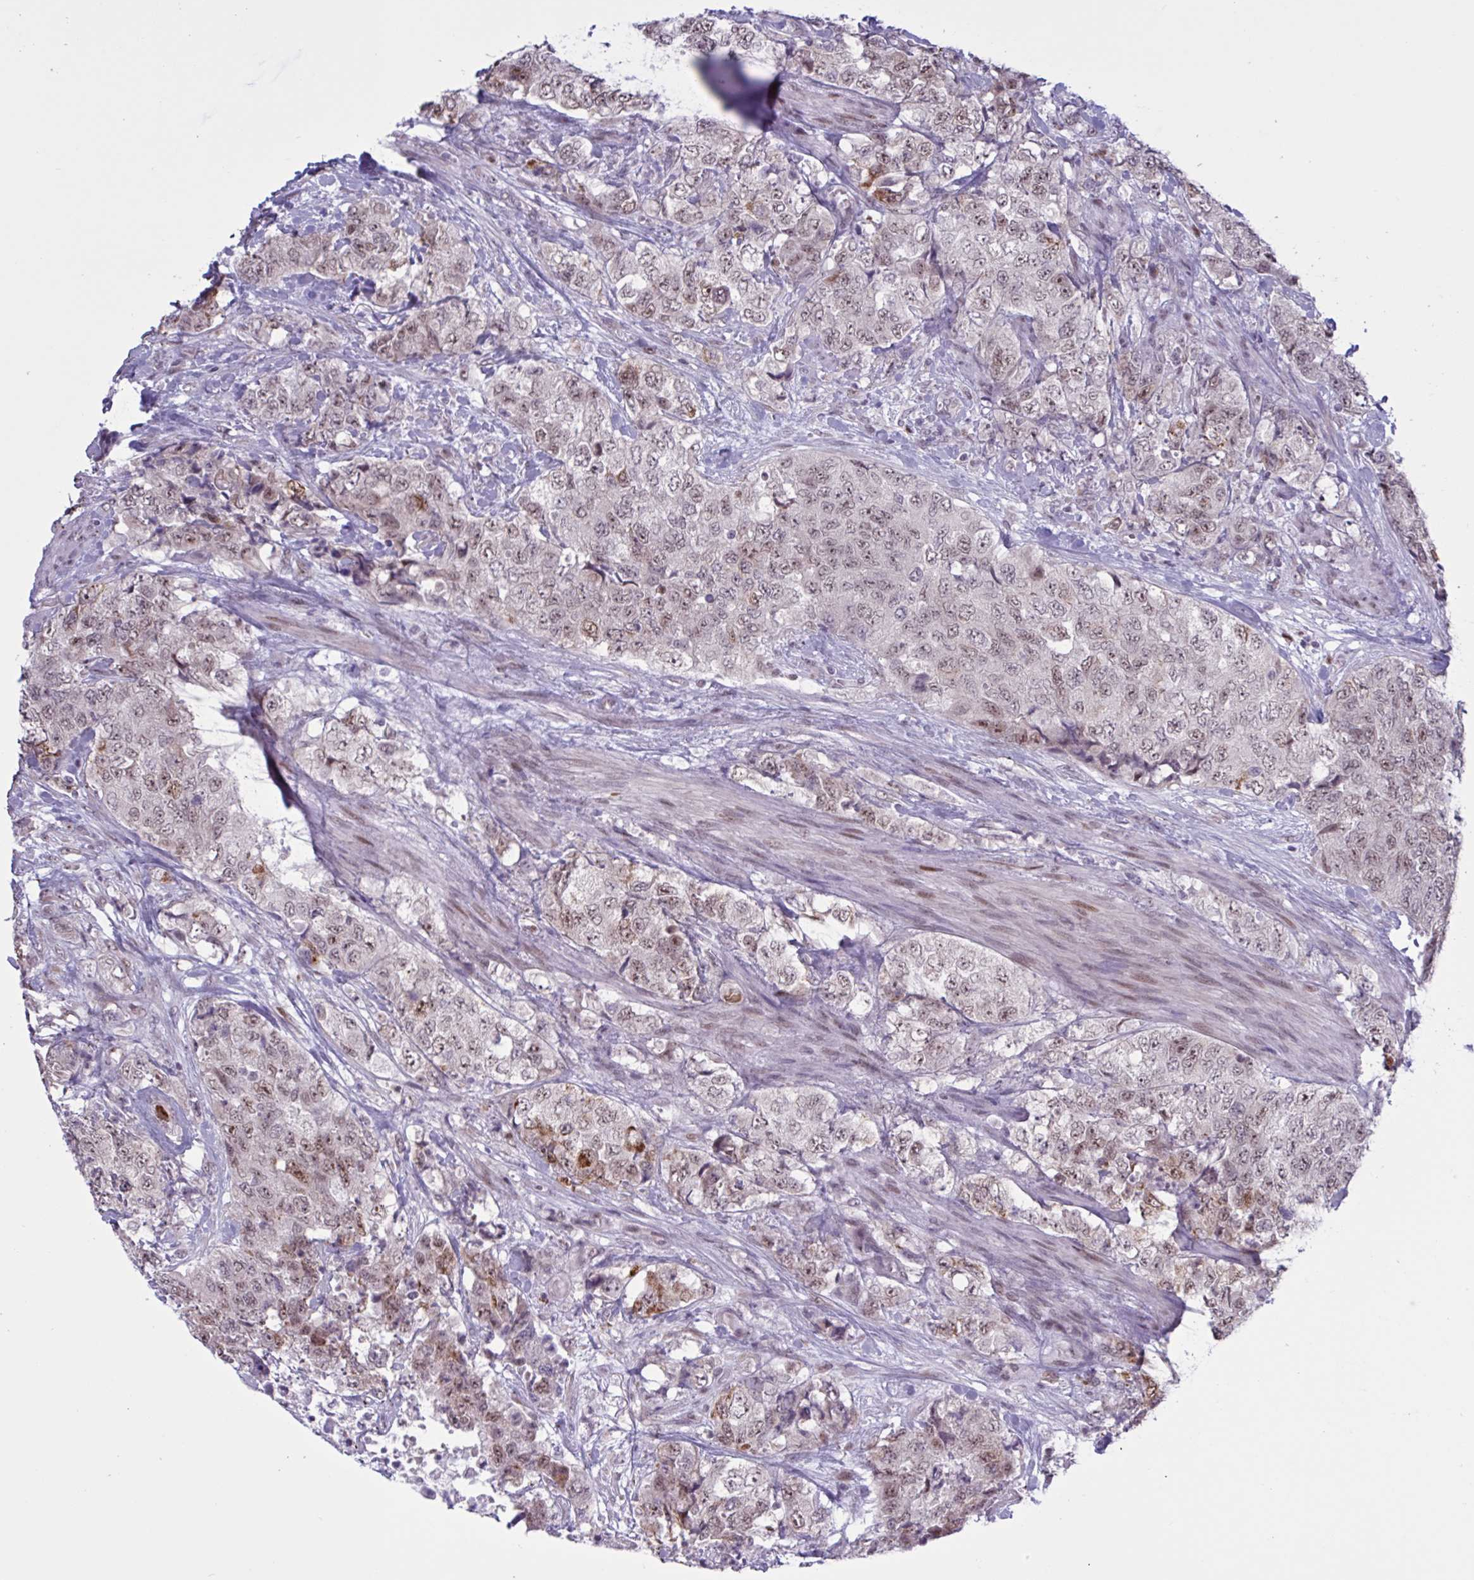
{"staining": {"intensity": "moderate", "quantity": ">75%", "location": "nuclear"}, "tissue": "urothelial cancer", "cell_type": "Tumor cells", "image_type": "cancer", "snomed": [{"axis": "morphology", "description": "Urothelial carcinoma, High grade"}, {"axis": "topography", "description": "Urinary bladder"}], "caption": "There is medium levels of moderate nuclear expression in tumor cells of high-grade urothelial carcinoma, as demonstrated by immunohistochemical staining (brown color).", "gene": "PRMT6", "patient": {"sex": "female", "age": 78}}